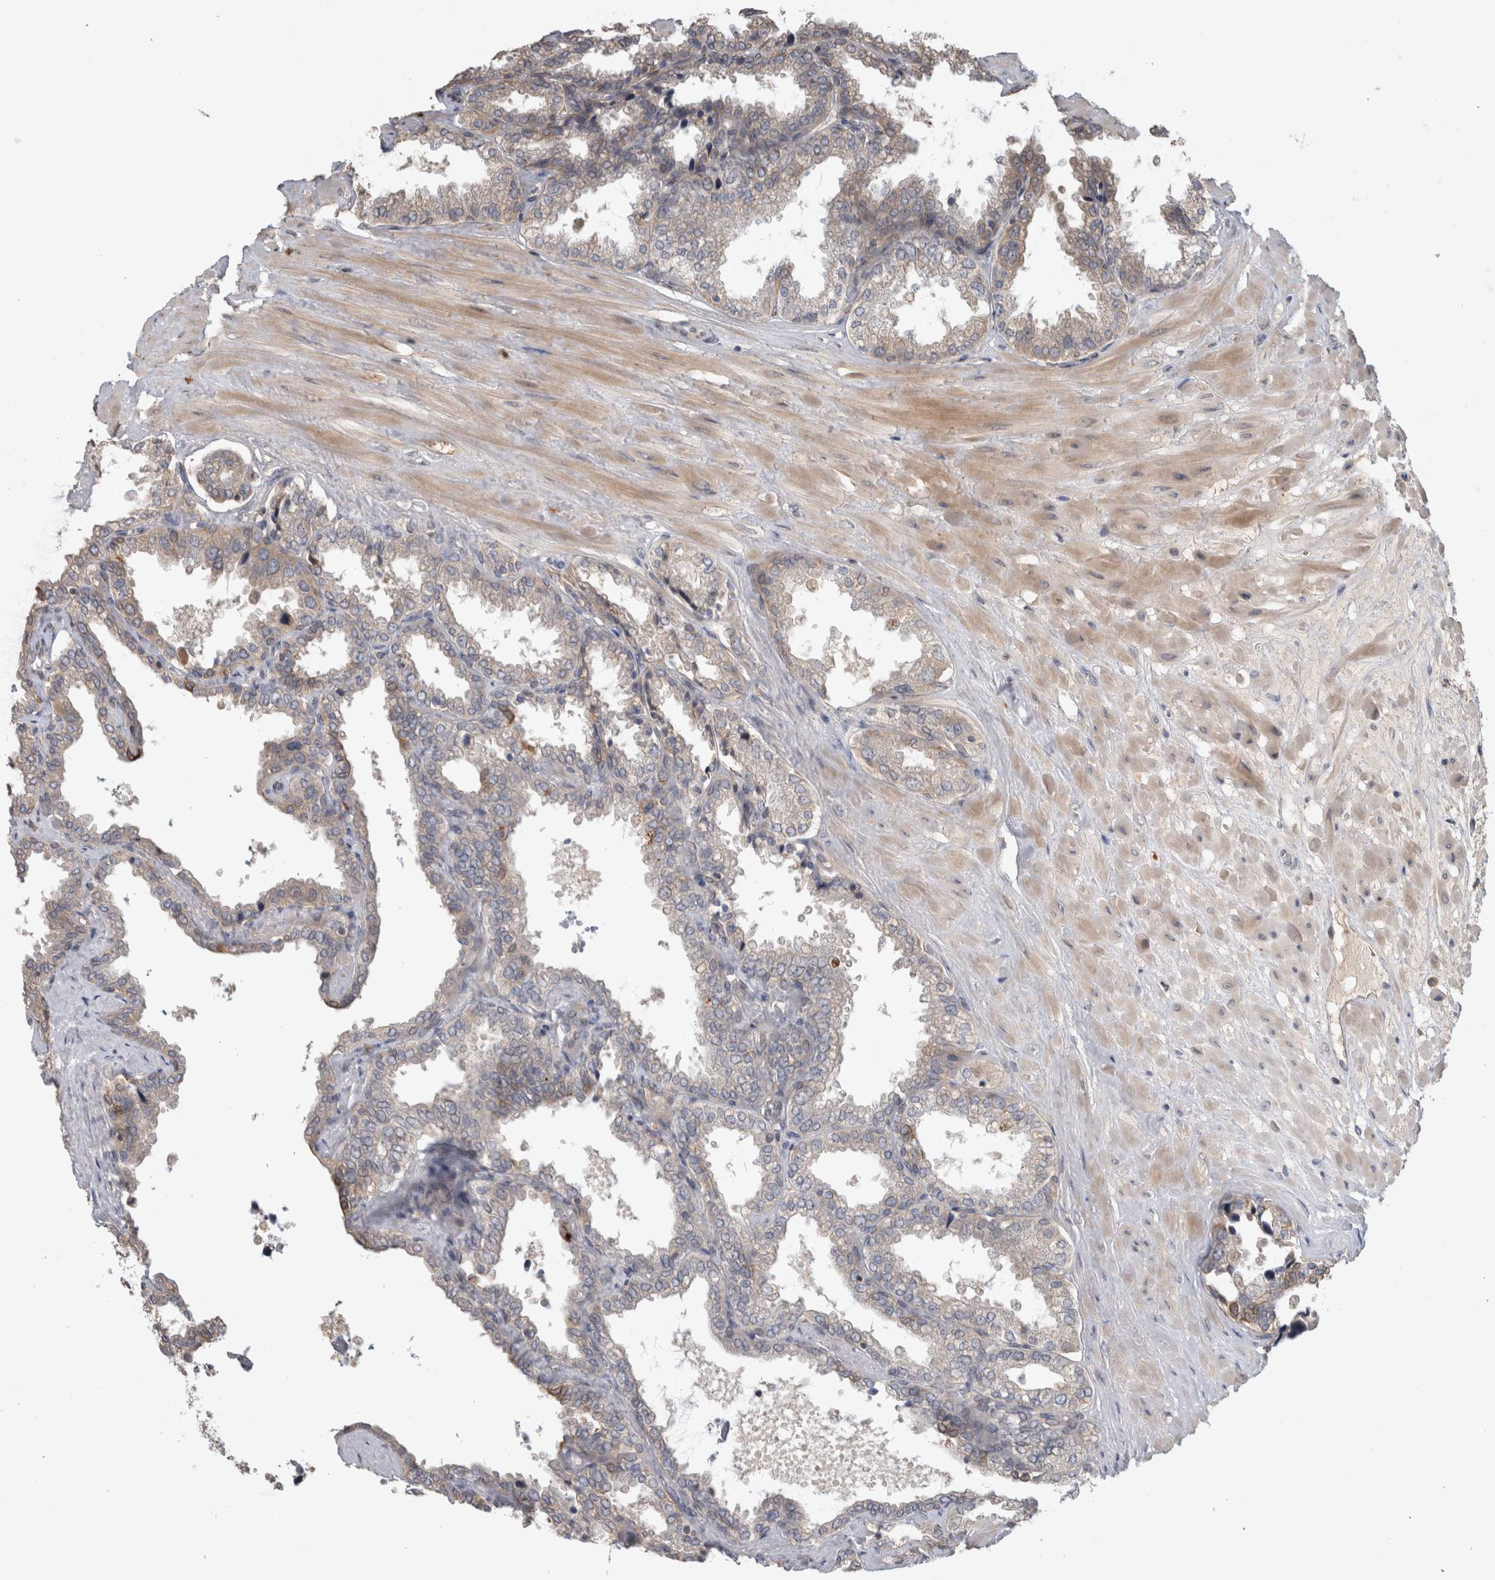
{"staining": {"intensity": "weak", "quantity": "<25%", "location": "cytoplasmic/membranous"}, "tissue": "seminal vesicle", "cell_type": "Glandular cells", "image_type": "normal", "snomed": [{"axis": "morphology", "description": "Normal tissue, NOS"}, {"axis": "topography", "description": "Seminal veicle"}], "caption": "The image exhibits no staining of glandular cells in benign seminal vesicle.", "gene": "TARBP1", "patient": {"sex": "male", "age": 46}}